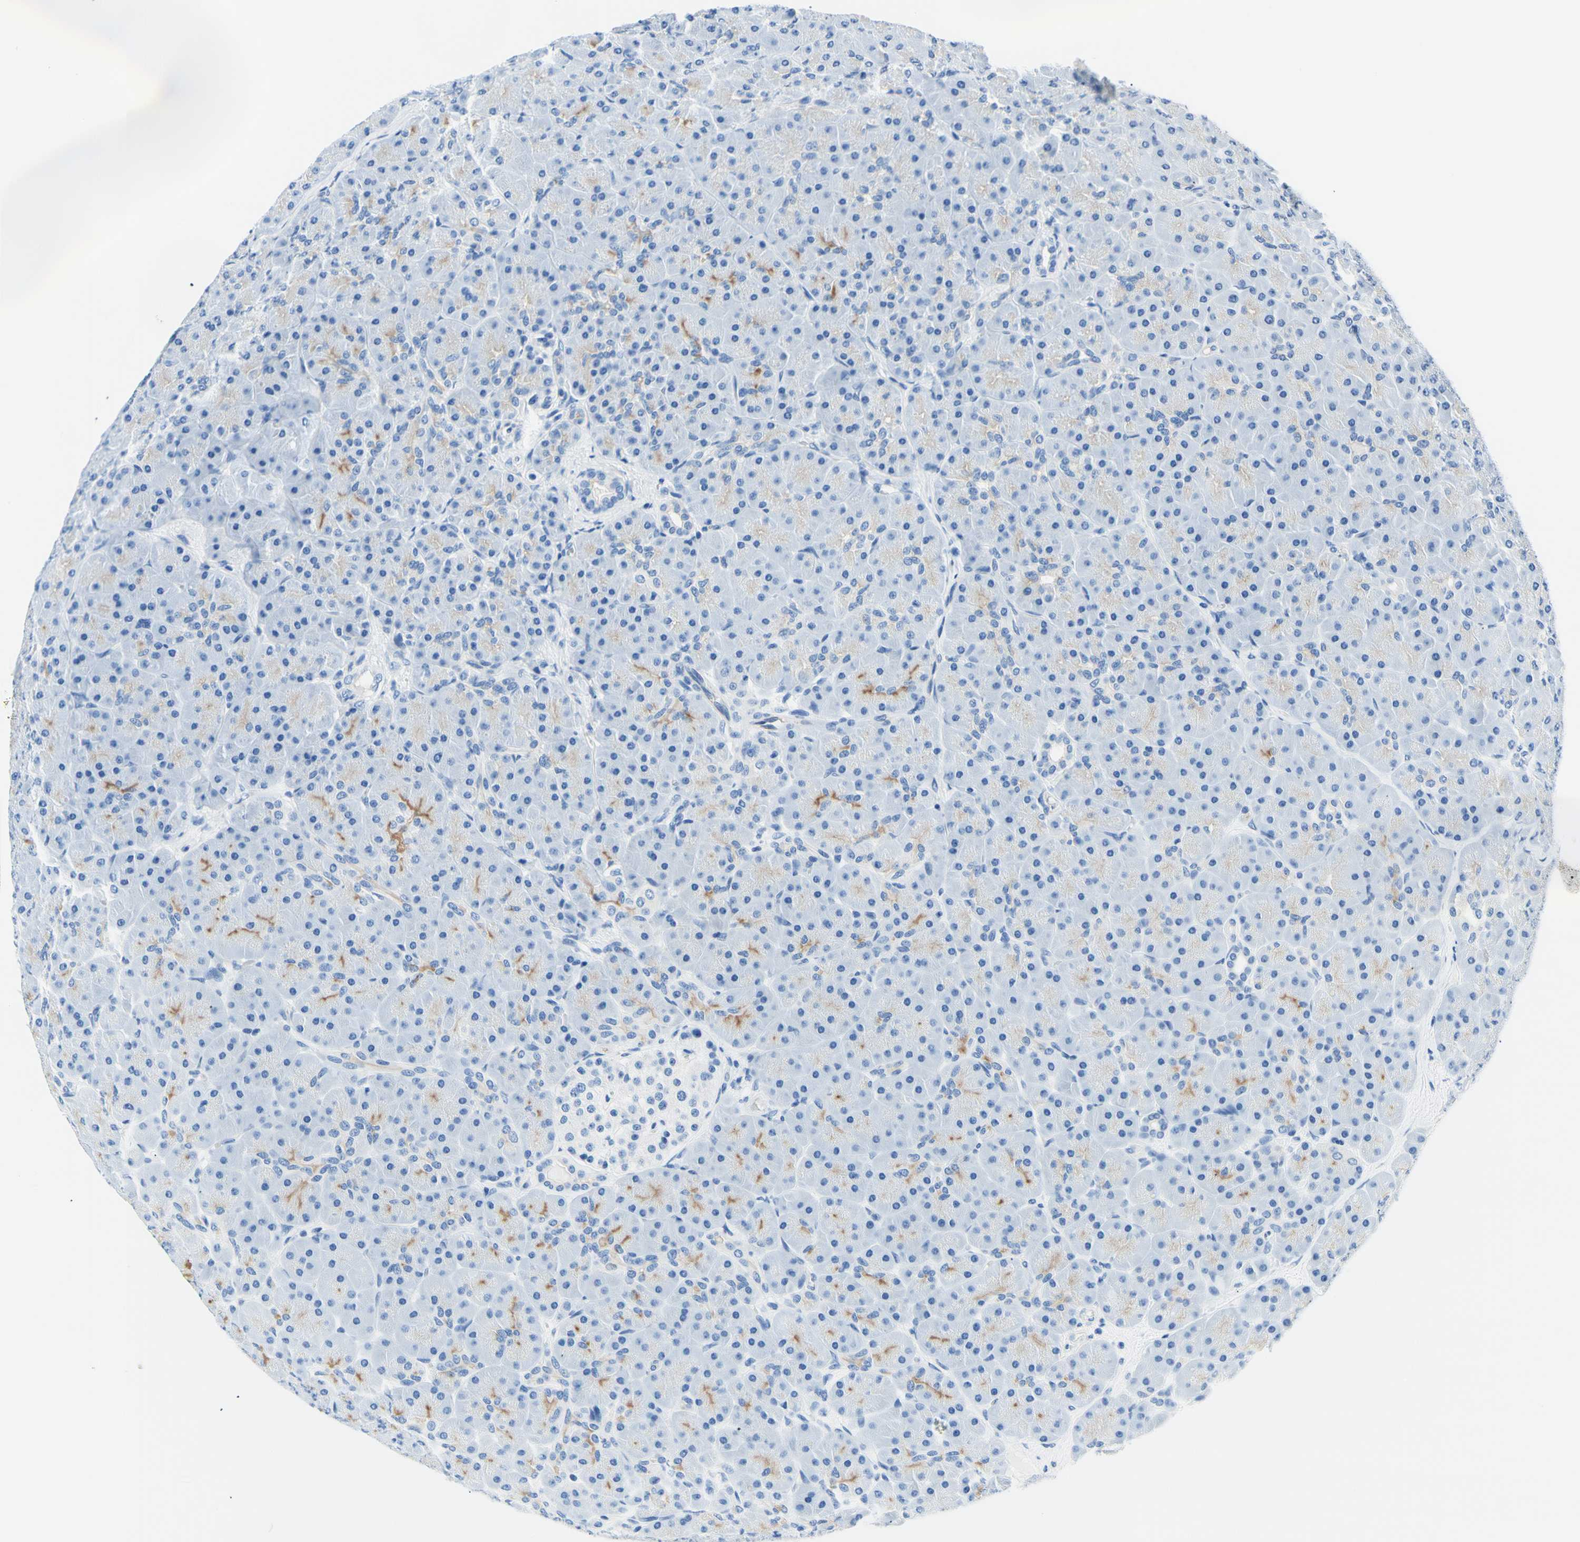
{"staining": {"intensity": "negative", "quantity": "none", "location": "none"}, "tissue": "pancreas", "cell_type": "Exocrine glandular cells", "image_type": "normal", "snomed": [{"axis": "morphology", "description": "Normal tissue, NOS"}, {"axis": "topography", "description": "Pancreas"}], "caption": "Image shows no significant protein staining in exocrine glandular cells of benign pancreas. (DAB (3,3'-diaminobenzidine) immunohistochemistry (IHC) visualized using brightfield microscopy, high magnification).", "gene": "HPCA", "patient": {"sex": "male", "age": 66}}